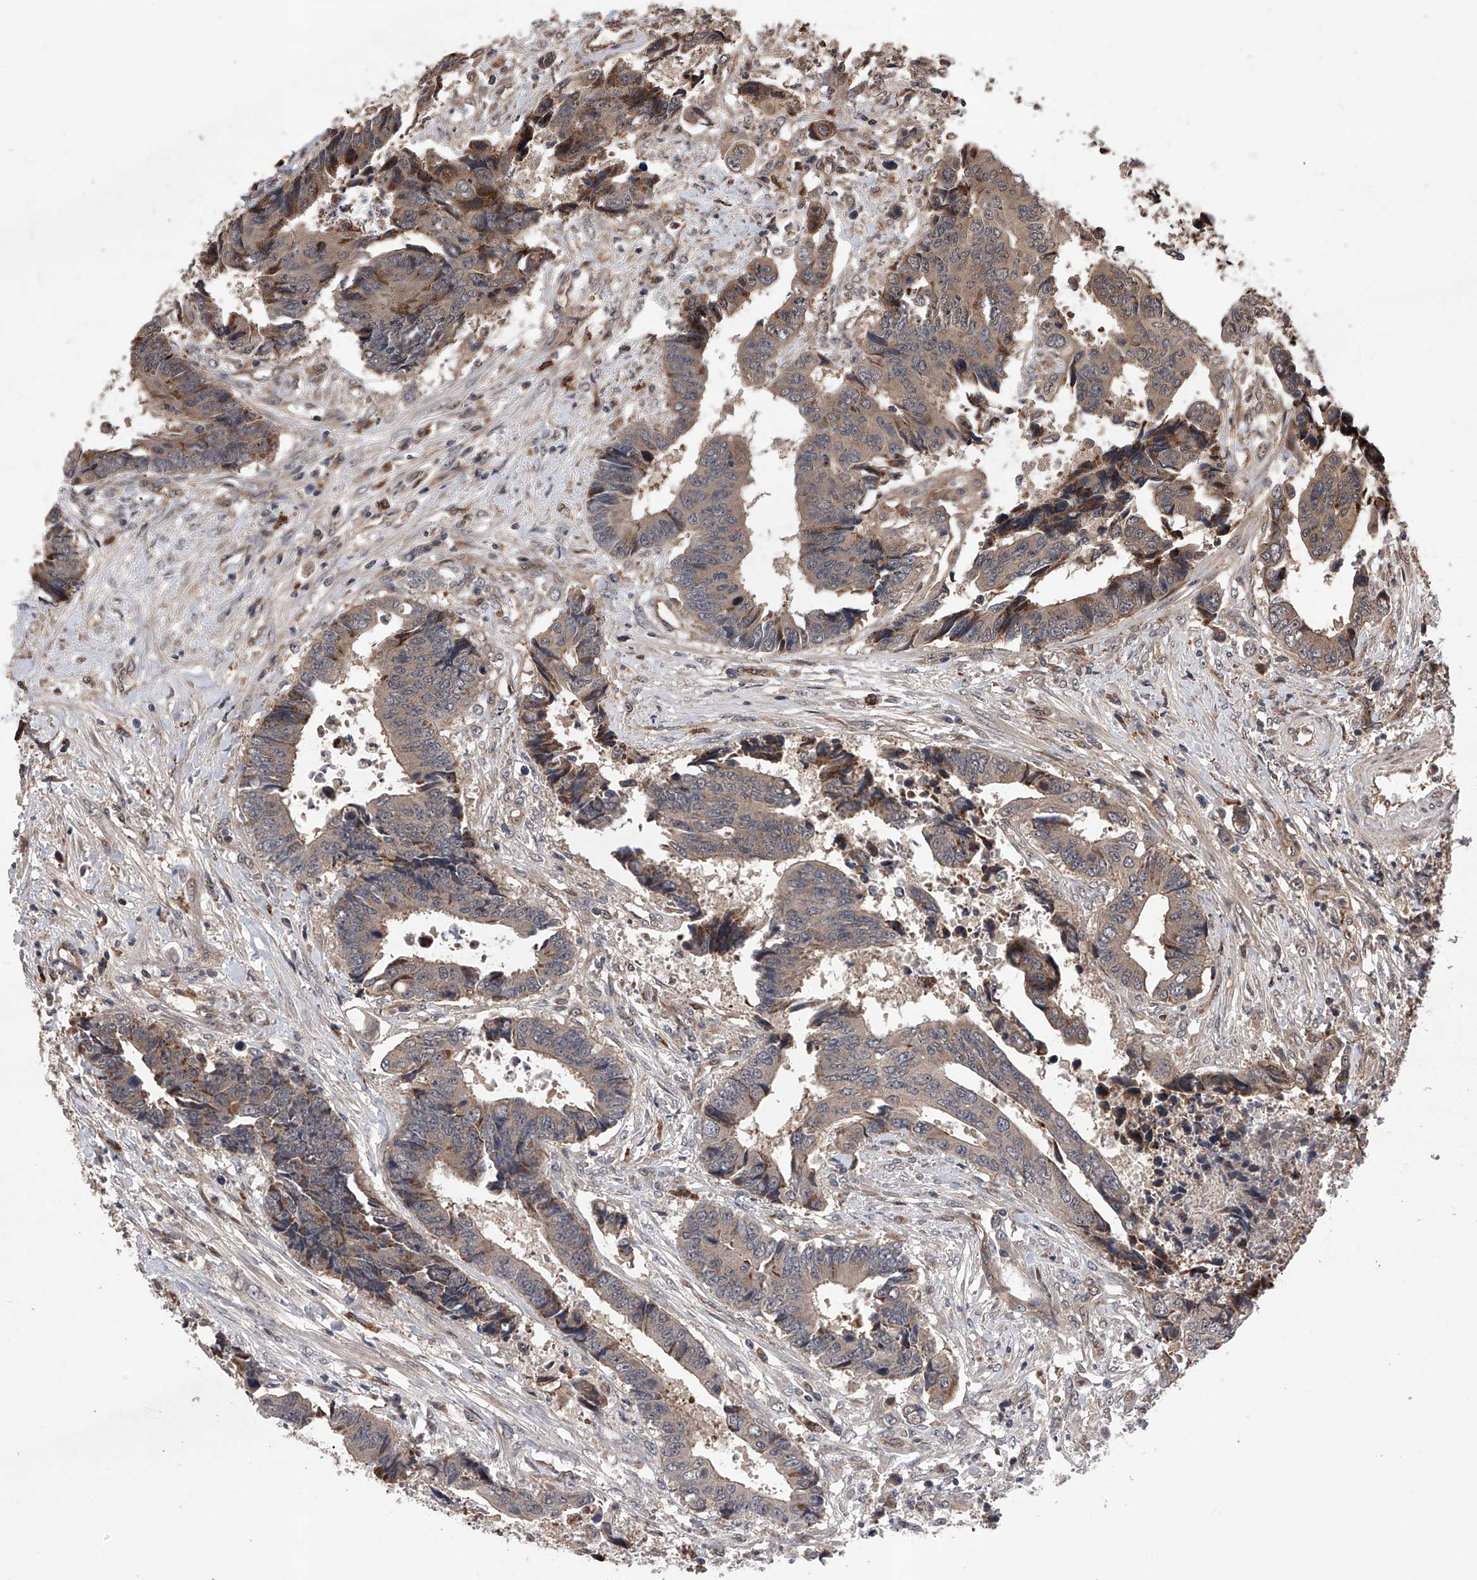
{"staining": {"intensity": "weak", "quantity": ">75%", "location": "cytoplasmic/membranous"}, "tissue": "colorectal cancer", "cell_type": "Tumor cells", "image_type": "cancer", "snomed": [{"axis": "morphology", "description": "Adenocarcinoma, NOS"}, {"axis": "topography", "description": "Rectum"}], "caption": "The immunohistochemical stain highlights weak cytoplasmic/membranous positivity in tumor cells of colorectal adenocarcinoma tissue. Nuclei are stained in blue.", "gene": "MAP3K11", "patient": {"sex": "male", "age": 84}}